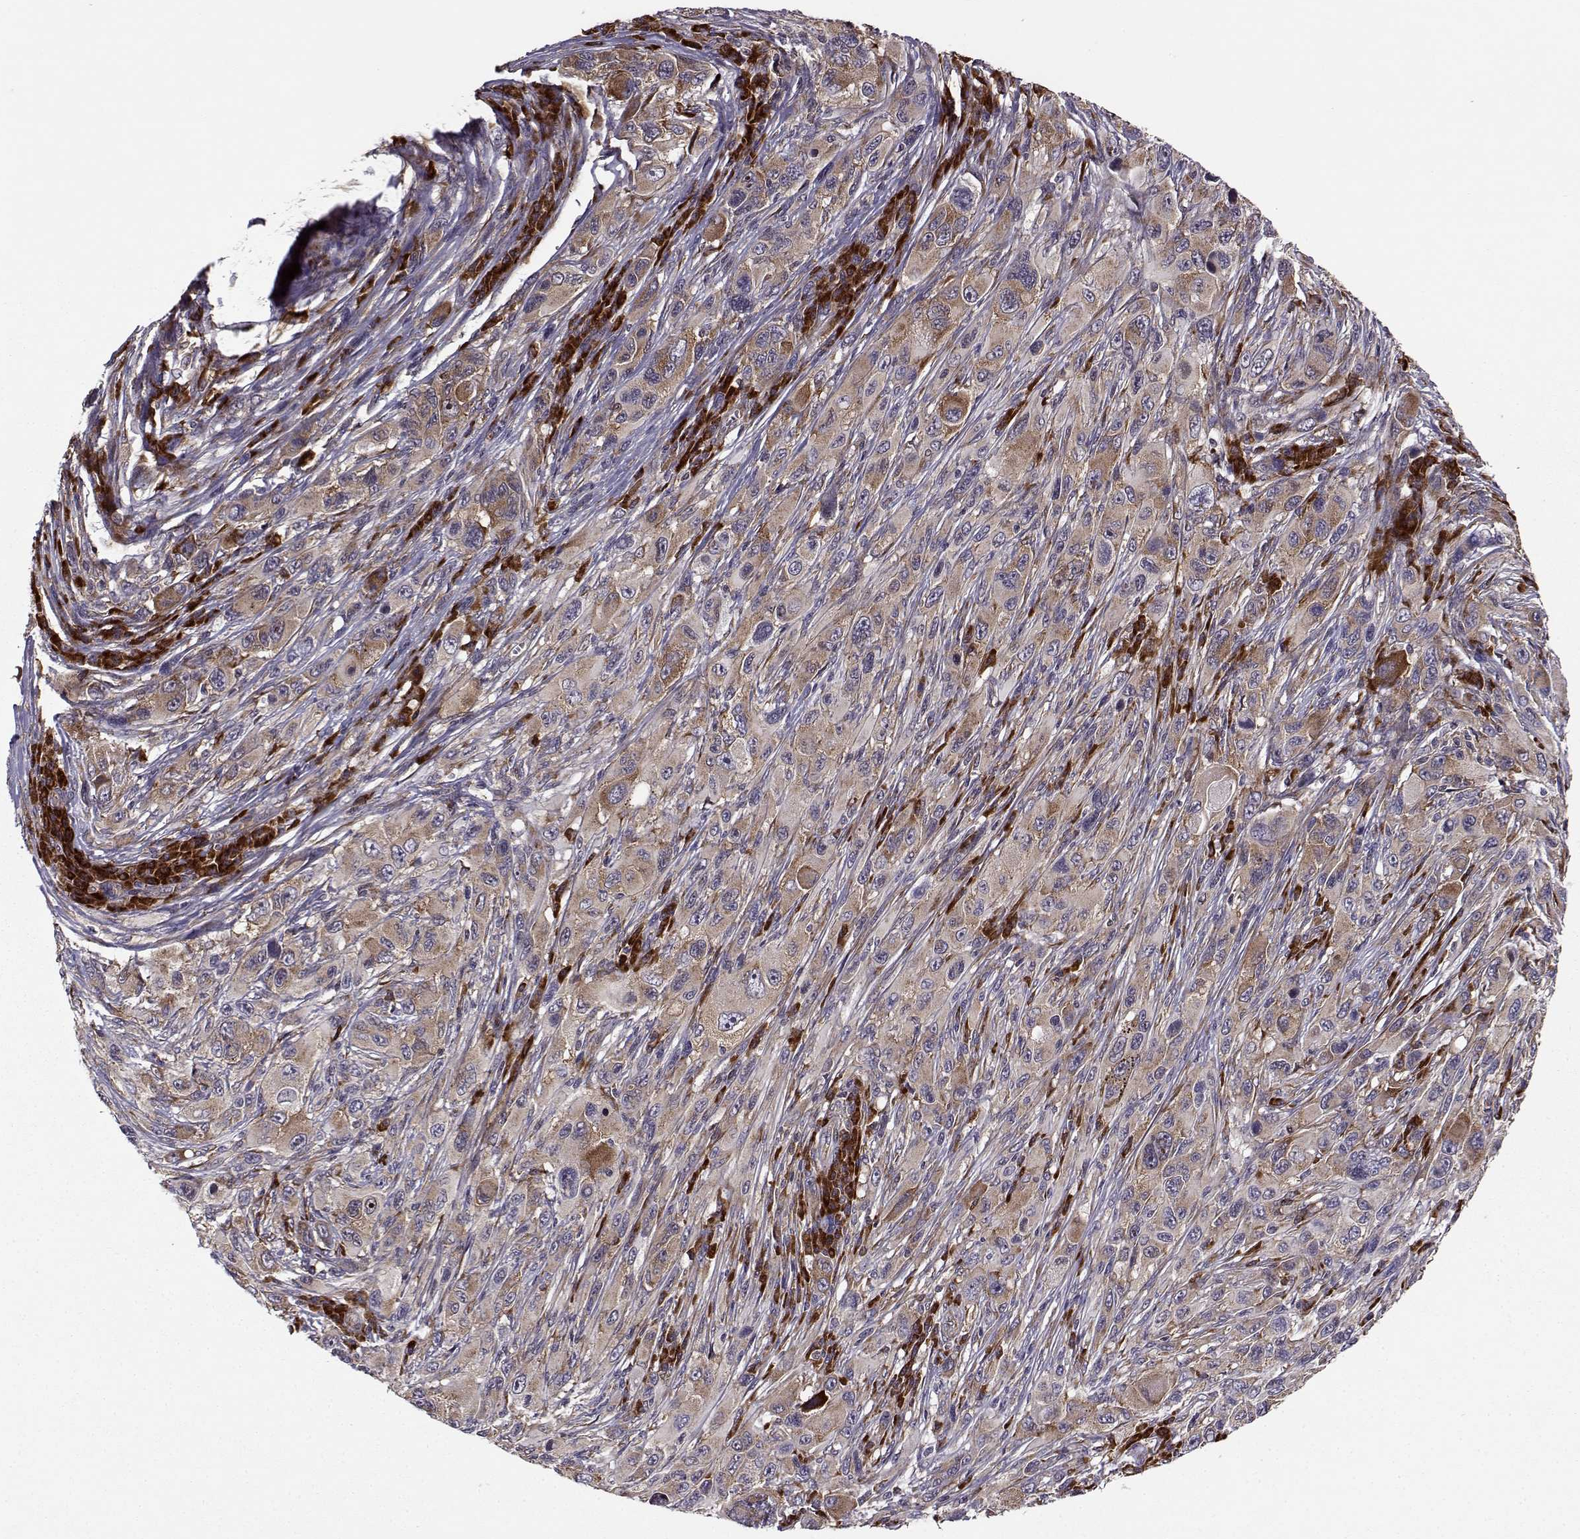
{"staining": {"intensity": "strong", "quantity": "<25%", "location": "cytoplasmic/membranous"}, "tissue": "melanoma", "cell_type": "Tumor cells", "image_type": "cancer", "snomed": [{"axis": "morphology", "description": "Malignant melanoma, NOS"}, {"axis": "topography", "description": "Skin"}], "caption": "DAB (3,3'-diaminobenzidine) immunohistochemical staining of malignant melanoma shows strong cytoplasmic/membranous protein positivity in about <25% of tumor cells. (brown staining indicates protein expression, while blue staining denotes nuclei).", "gene": "RPL31", "patient": {"sex": "male", "age": 53}}